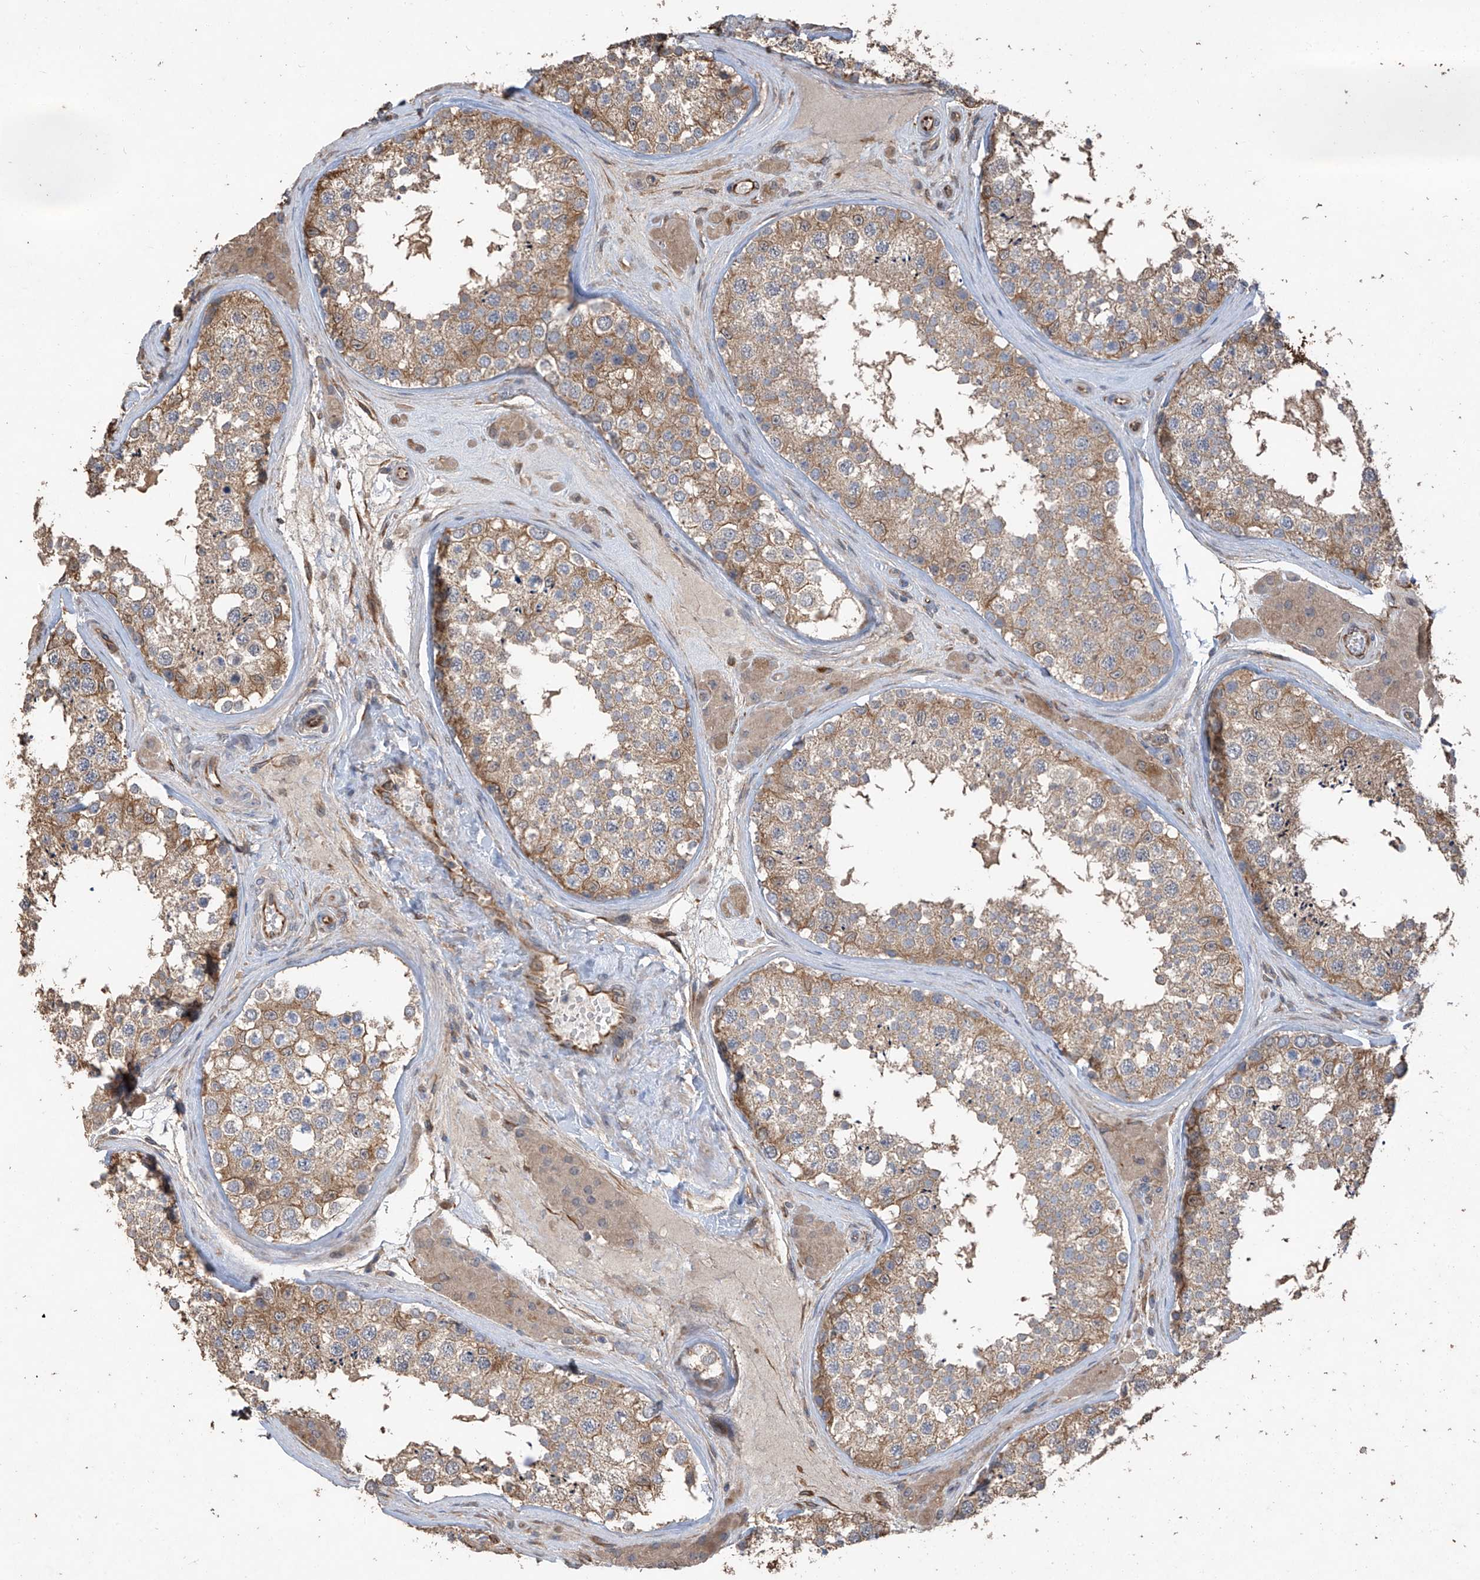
{"staining": {"intensity": "moderate", "quantity": "25%-75%", "location": "cytoplasmic/membranous"}, "tissue": "testis", "cell_type": "Cells in seminiferous ducts", "image_type": "normal", "snomed": [{"axis": "morphology", "description": "Normal tissue, NOS"}, {"axis": "topography", "description": "Testis"}], "caption": "The micrograph shows staining of normal testis, revealing moderate cytoplasmic/membranous protein positivity (brown color) within cells in seminiferous ducts.", "gene": "AGBL5", "patient": {"sex": "male", "age": 46}}